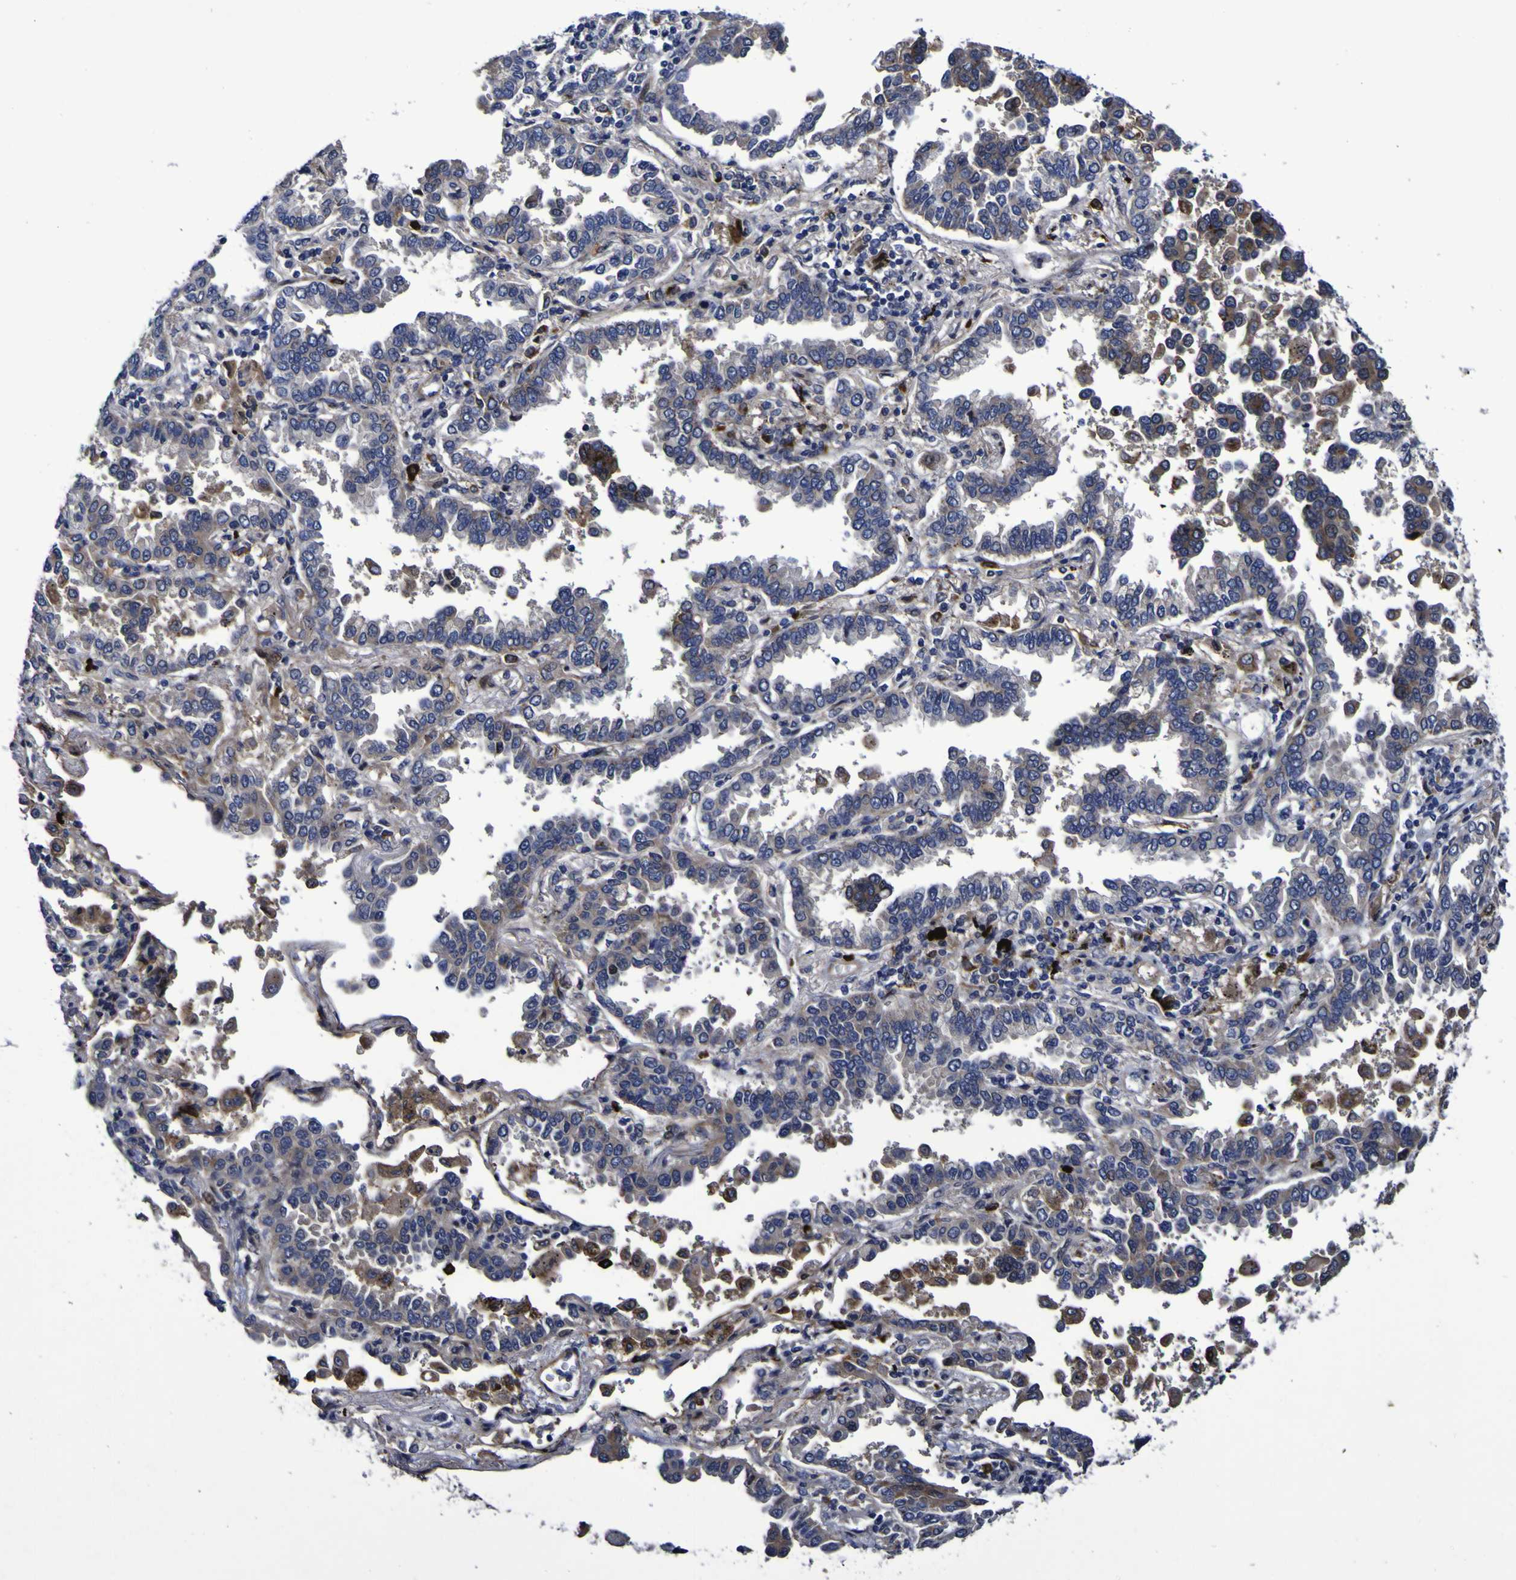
{"staining": {"intensity": "moderate", "quantity": "25%-75%", "location": "cytoplasmic/membranous"}, "tissue": "lung cancer", "cell_type": "Tumor cells", "image_type": "cancer", "snomed": [{"axis": "morphology", "description": "Normal tissue, NOS"}, {"axis": "morphology", "description": "Adenocarcinoma, NOS"}, {"axis": "topography", "description": "Lung"}], "caption": "Human adenocarcinoma (lung) stained with a brown dye reveals moderate cytoplasmic/membranous positive staining in about 25%-75% of tumor cells.", "gene": "MGLL", "patient": {"sex": "male", "age": 59}}